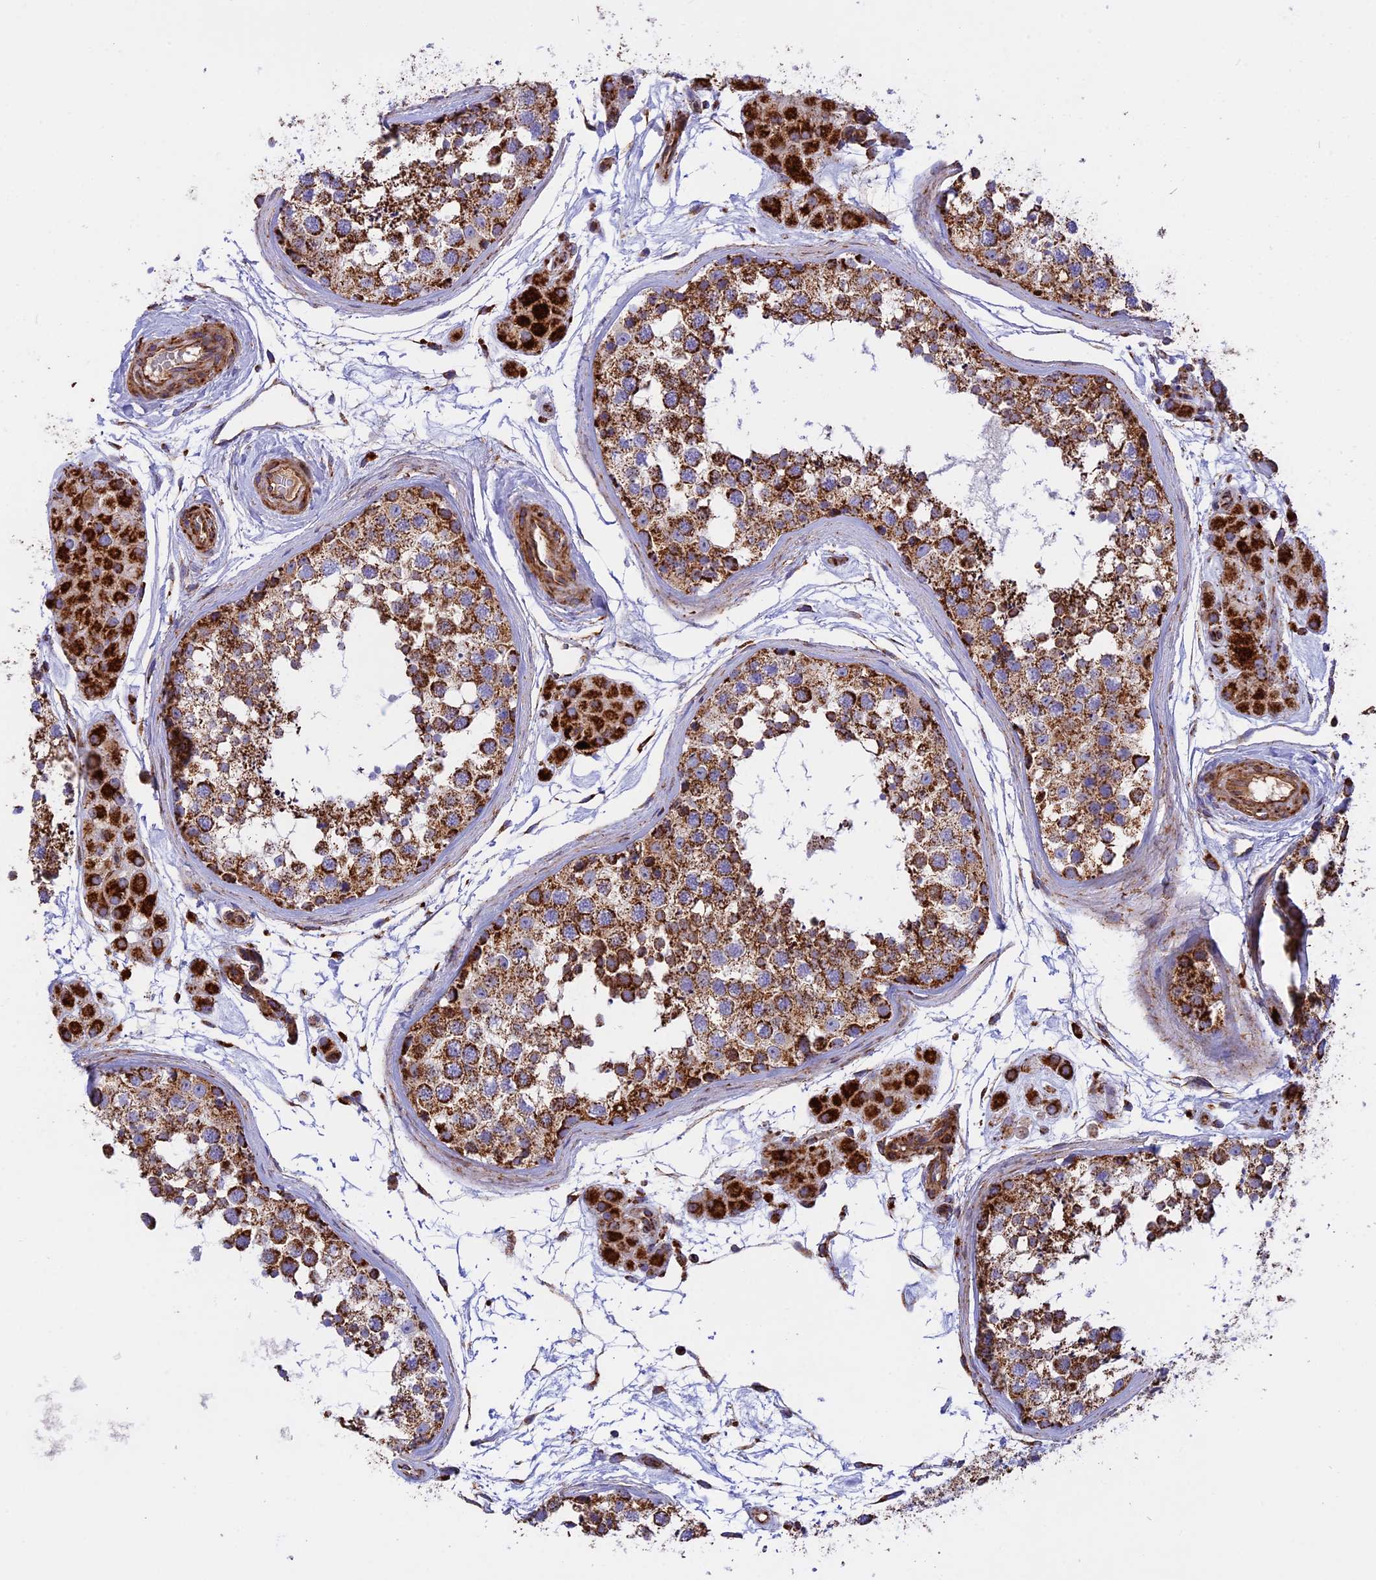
{"staining": {"intensity": "strong", "quantity": ">75%", "location": "cytoplasmic/membranous"}, "tissue": "testis", "cell_type": "Cells in seminiferous ducts", "image_type": "normal", "snomed": [{"axis": "morphology", "description": "Normal tissue, NOS"}, {"axis": "topography", "description": "Testis"}], "caption": "Strong cytoplasmic/membranous protein positivity is appreciated in approximately >75% of cells in seminiferous ducts in testis. (IHC, brightfield microscopy, high magnification).", "gene": "UQCRB", "patient": {"sex": "male", "age": 56}}